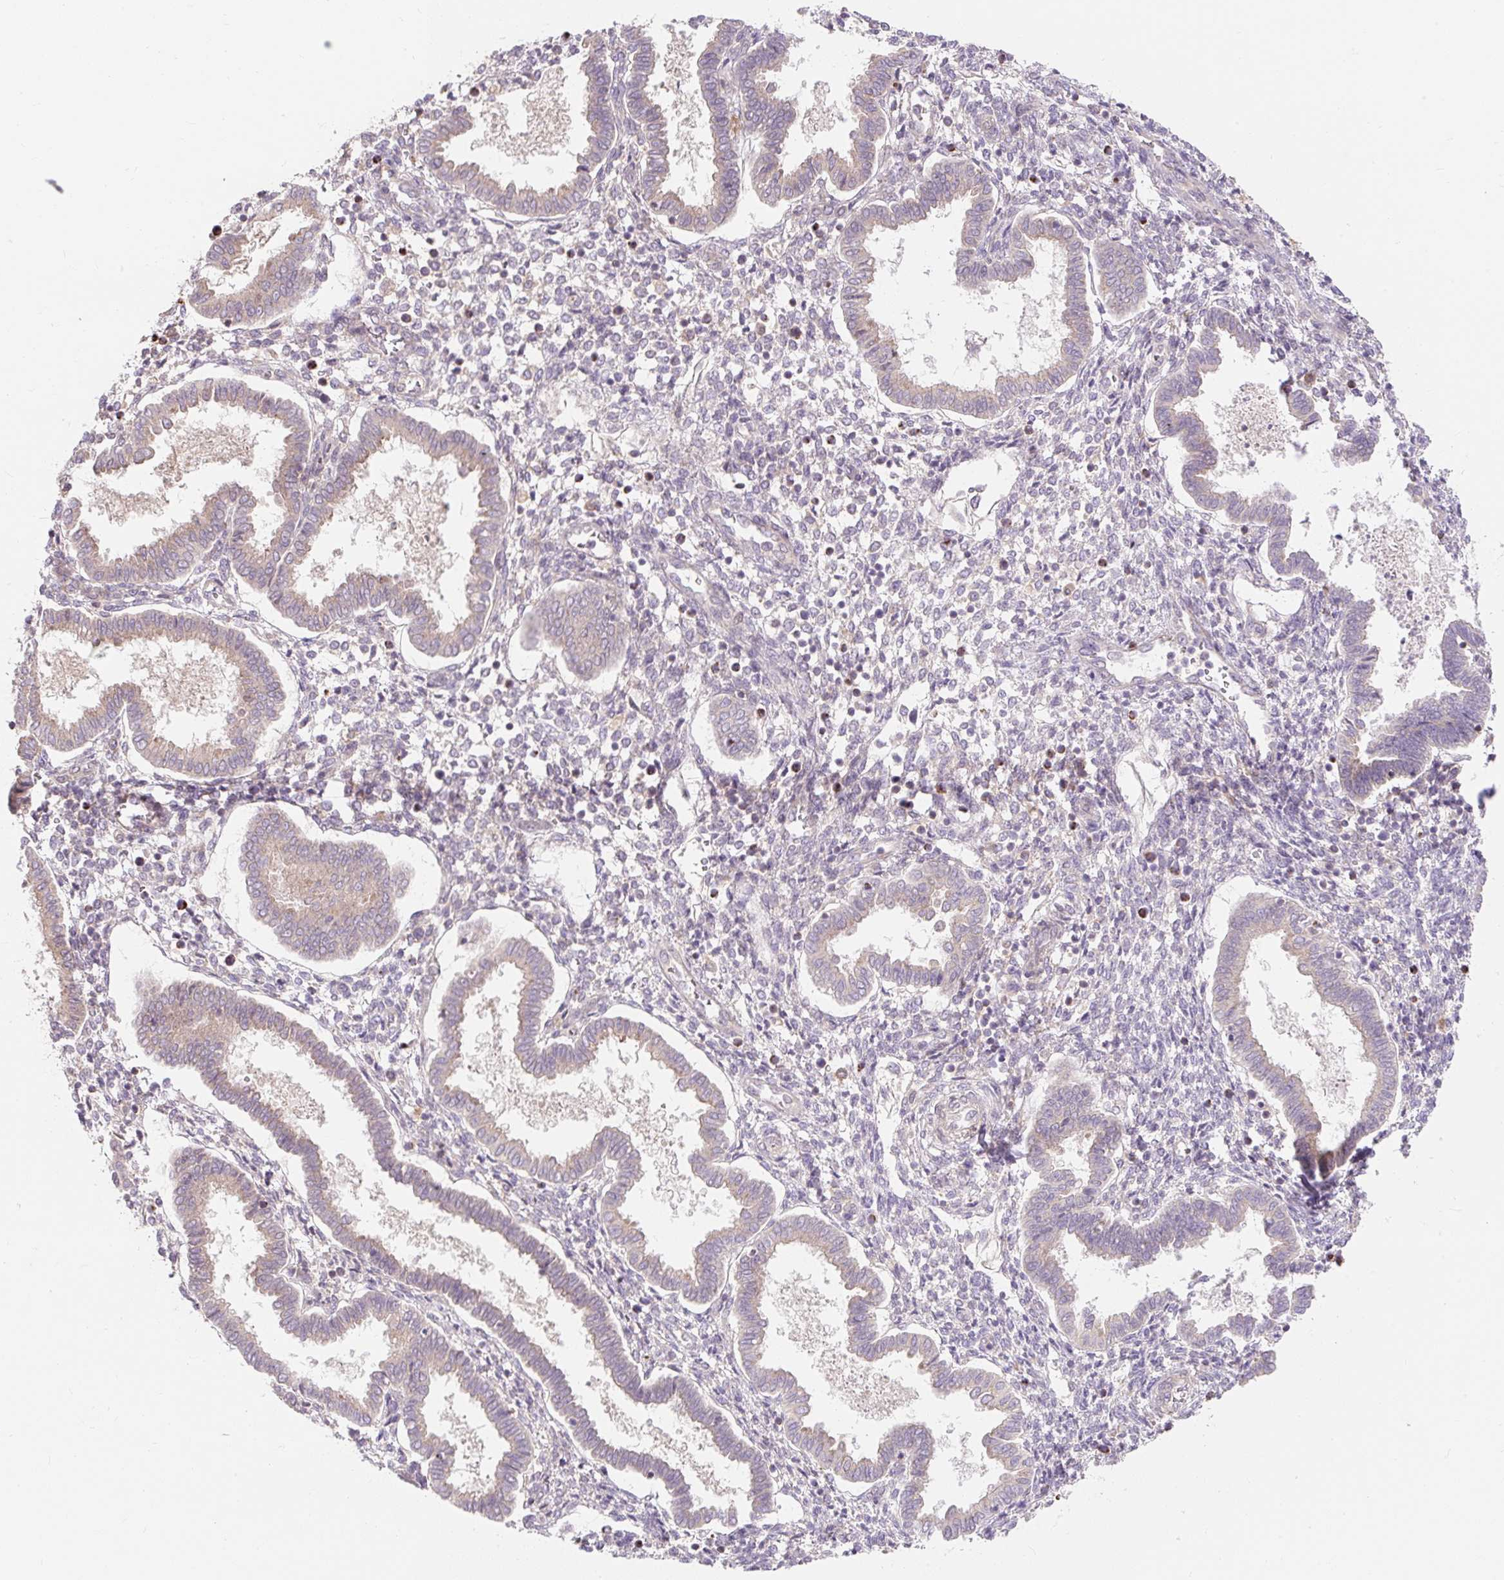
{"staining": {"intensity": "negative", "quantity": "none", "location": "none"}, "tissue": "endometrium", "cell_type": "Cells in endometrial stroma", "image_type": "normal", "snomed": [{"axis": "morphology", "description": "Normal tissue, NOS"}, {"axis": "topography", "description": "Endometrium"}], "caption": "Immunohistochemical staining of normal human endometrium reveals no significant positivity in cells in endometrial stroma.", "gene": "EMC10", "patient": {"sex": "female", "age": 24}}